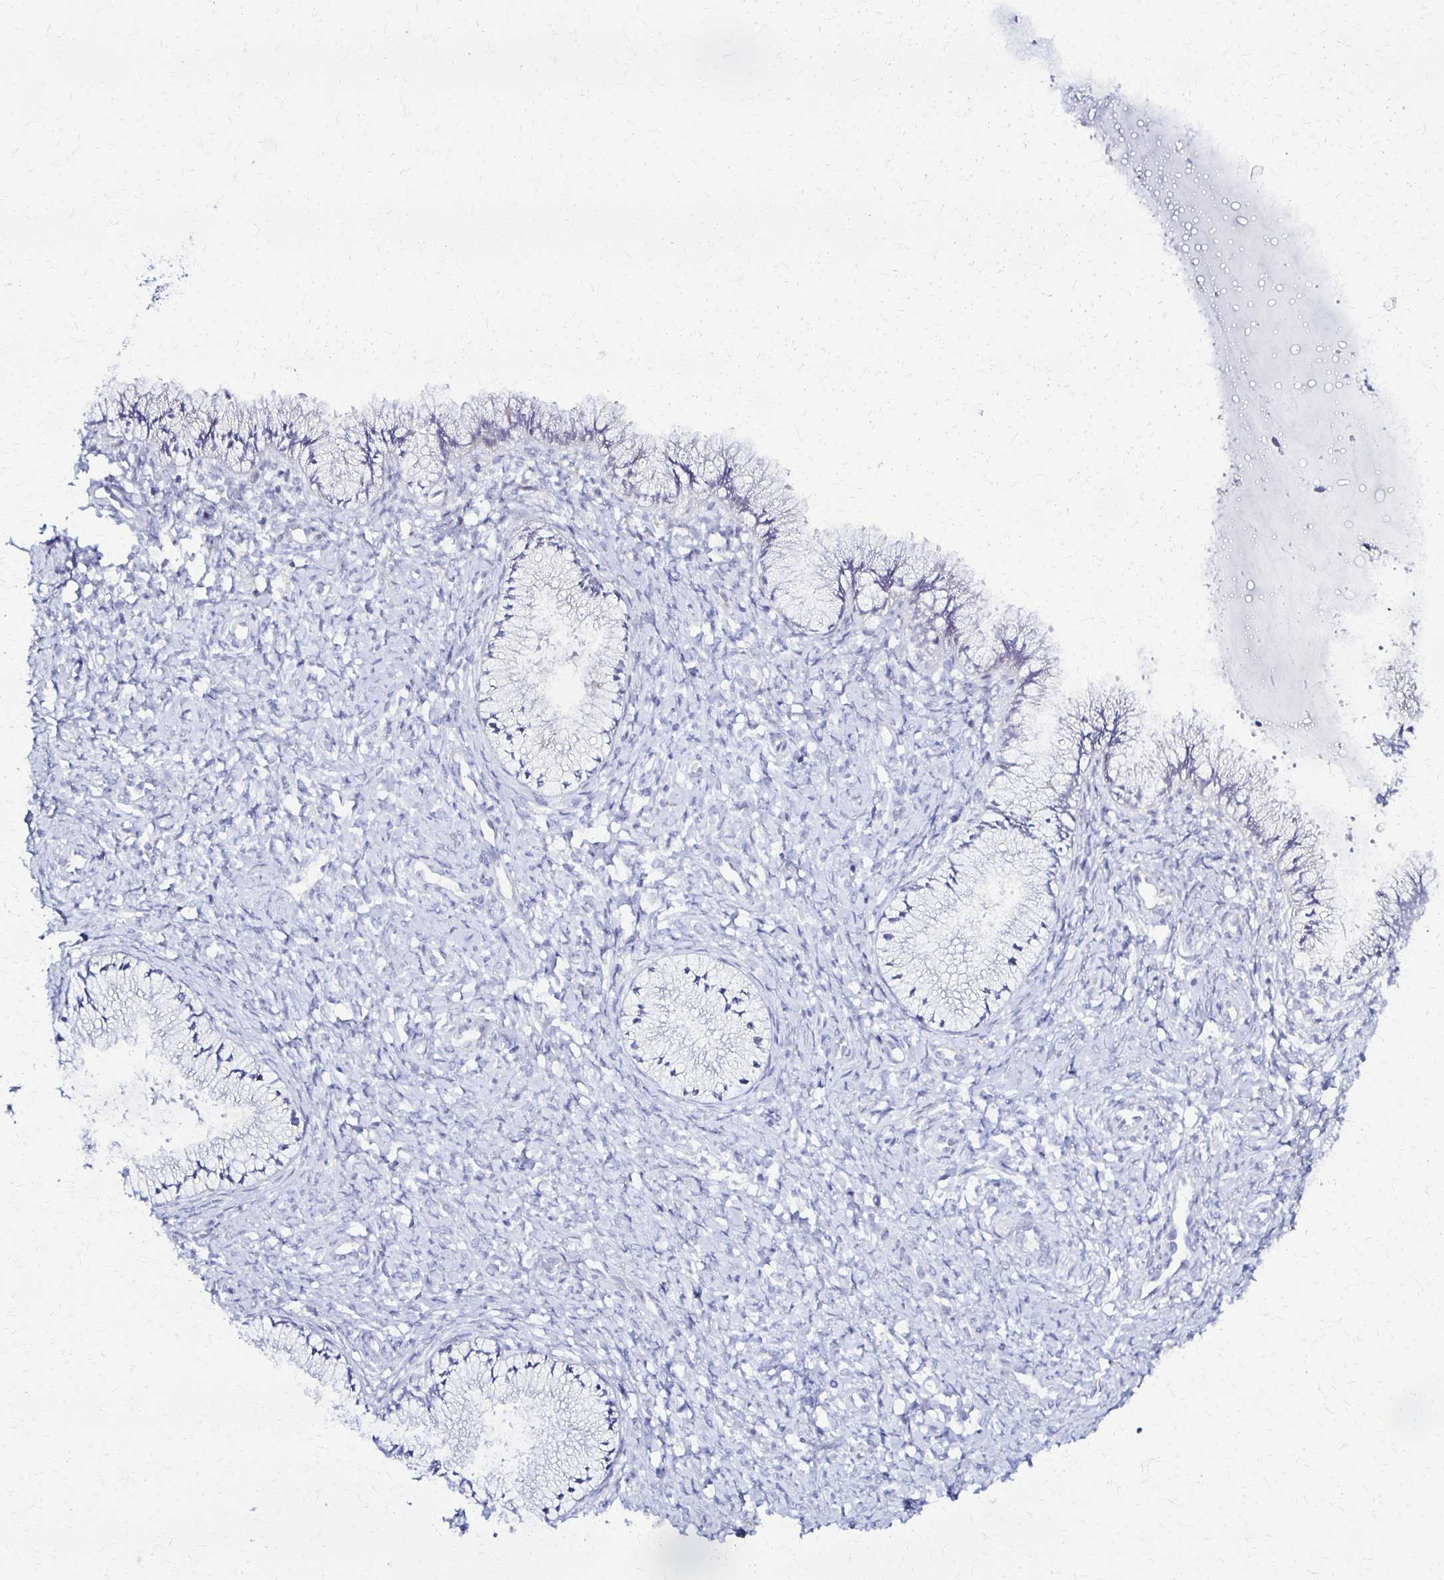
{"staining": {"intensity": "negative", "quantity": "none", "location": "none"}, "tissue": "cervix", "cell_type": "Glandular cells", "image_type": "normal", "snomed": [{"axis": "morphology", "description": "Normal tissue, NOS"}, {"axis": "topography", "description": "Cervix"}], "caption": "Cervix stained for a protein using immunohistochemistry (IHC) displays no expression glandular cells.", "gene": "RHOBTB2", "patient": {"sex": "female", "age": 37}}